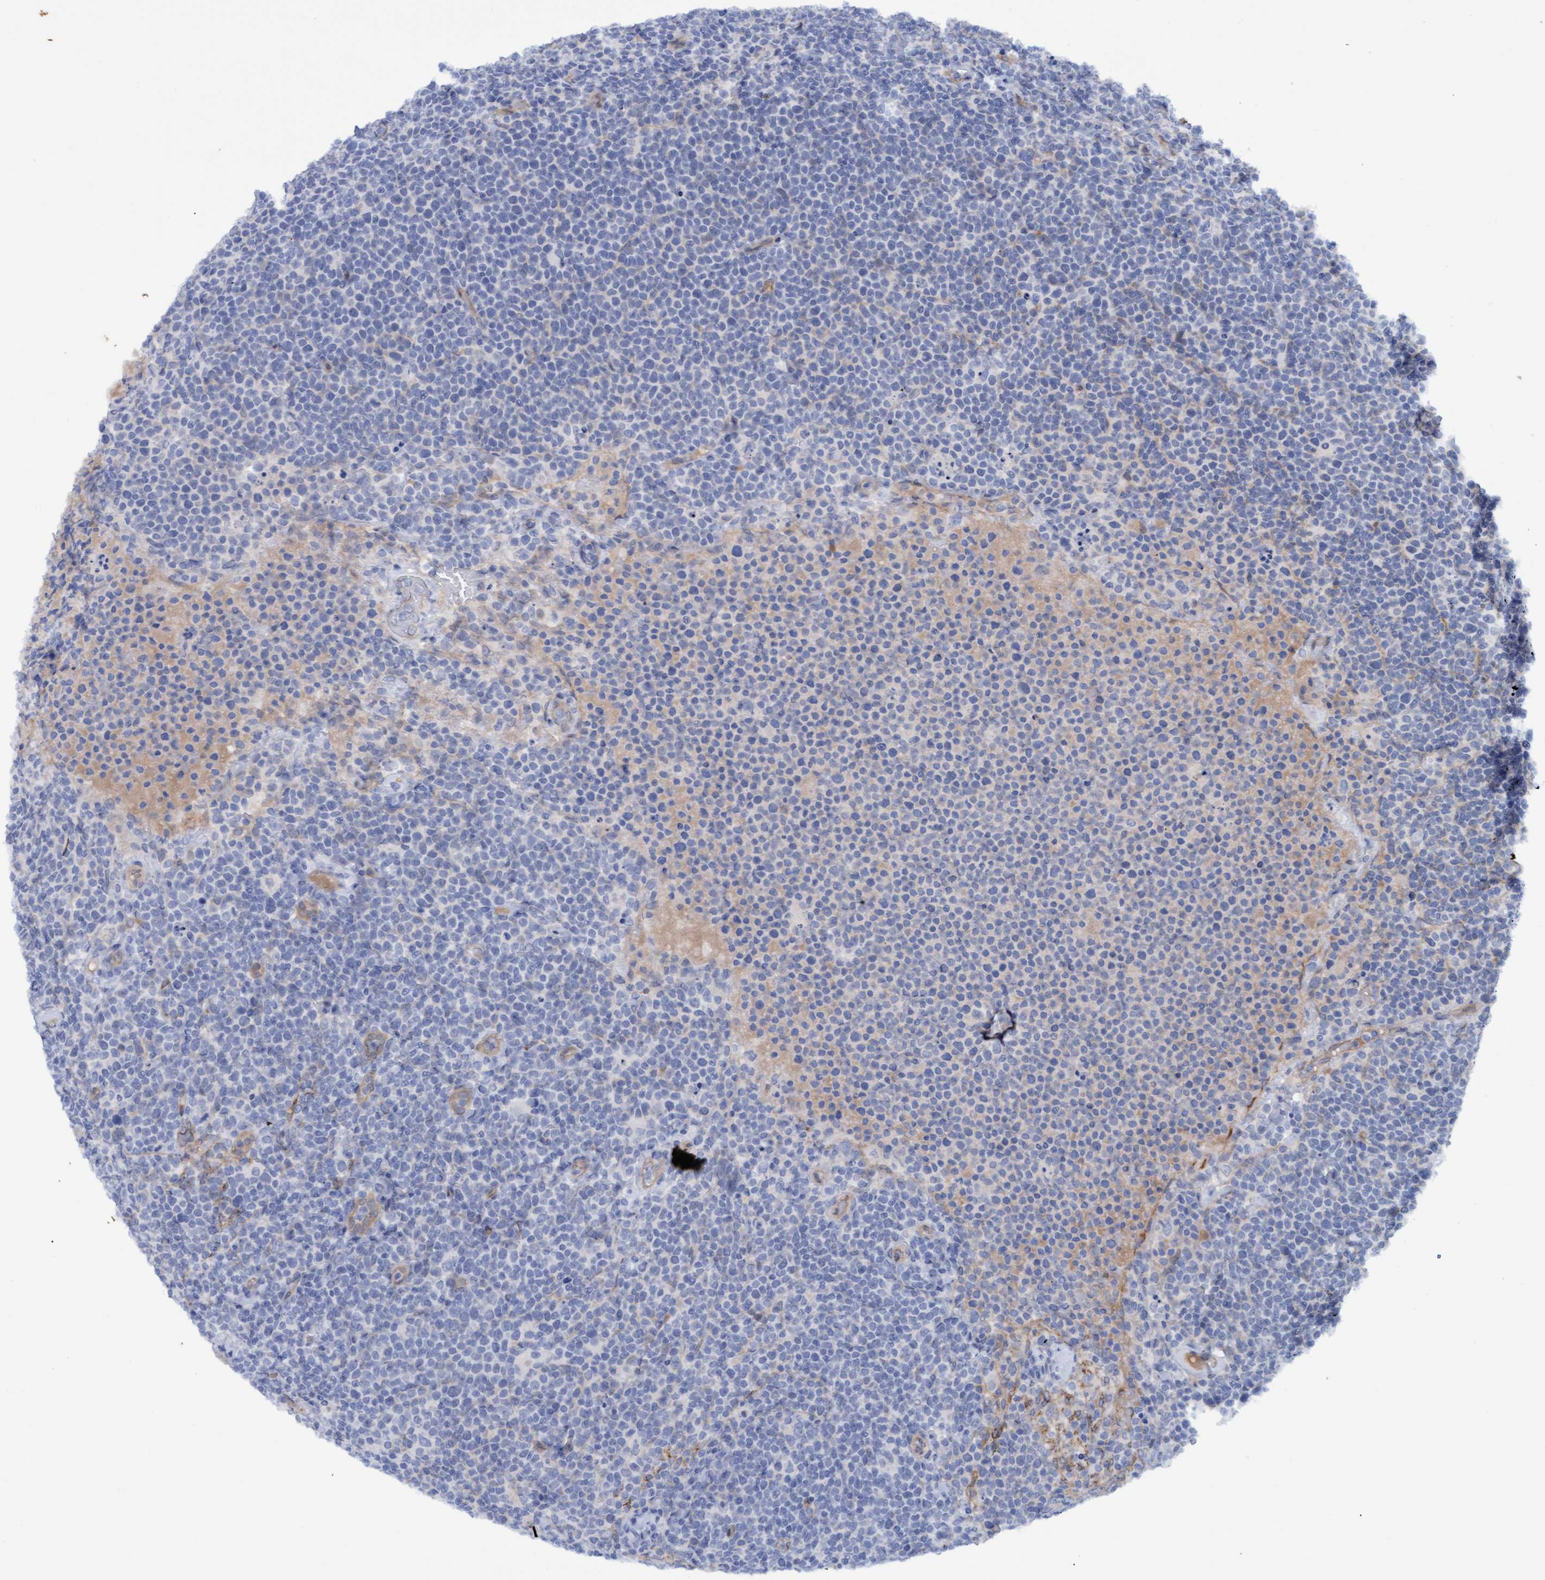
{"staining": {"intensity": "weak", "quantity": "<25%", "location": "cytoplasmic/membranous"}, "tissue": "lymphoma", "cell_type": "Tumor cells", "image_type": "cancer", "snomed": [{"axis": "morphology", "description": "Malignant lymphoma, non-Hodgkin's type, High grade"}, {"axis": "topography", "description": "Lymph node"}], "caption": "Human lymphoma stained for a protein using immunohistochemistry exhibits no staining in tumor cells.", "gene": "STXBP1", "patient": {"sex": "male", "age": 61}}